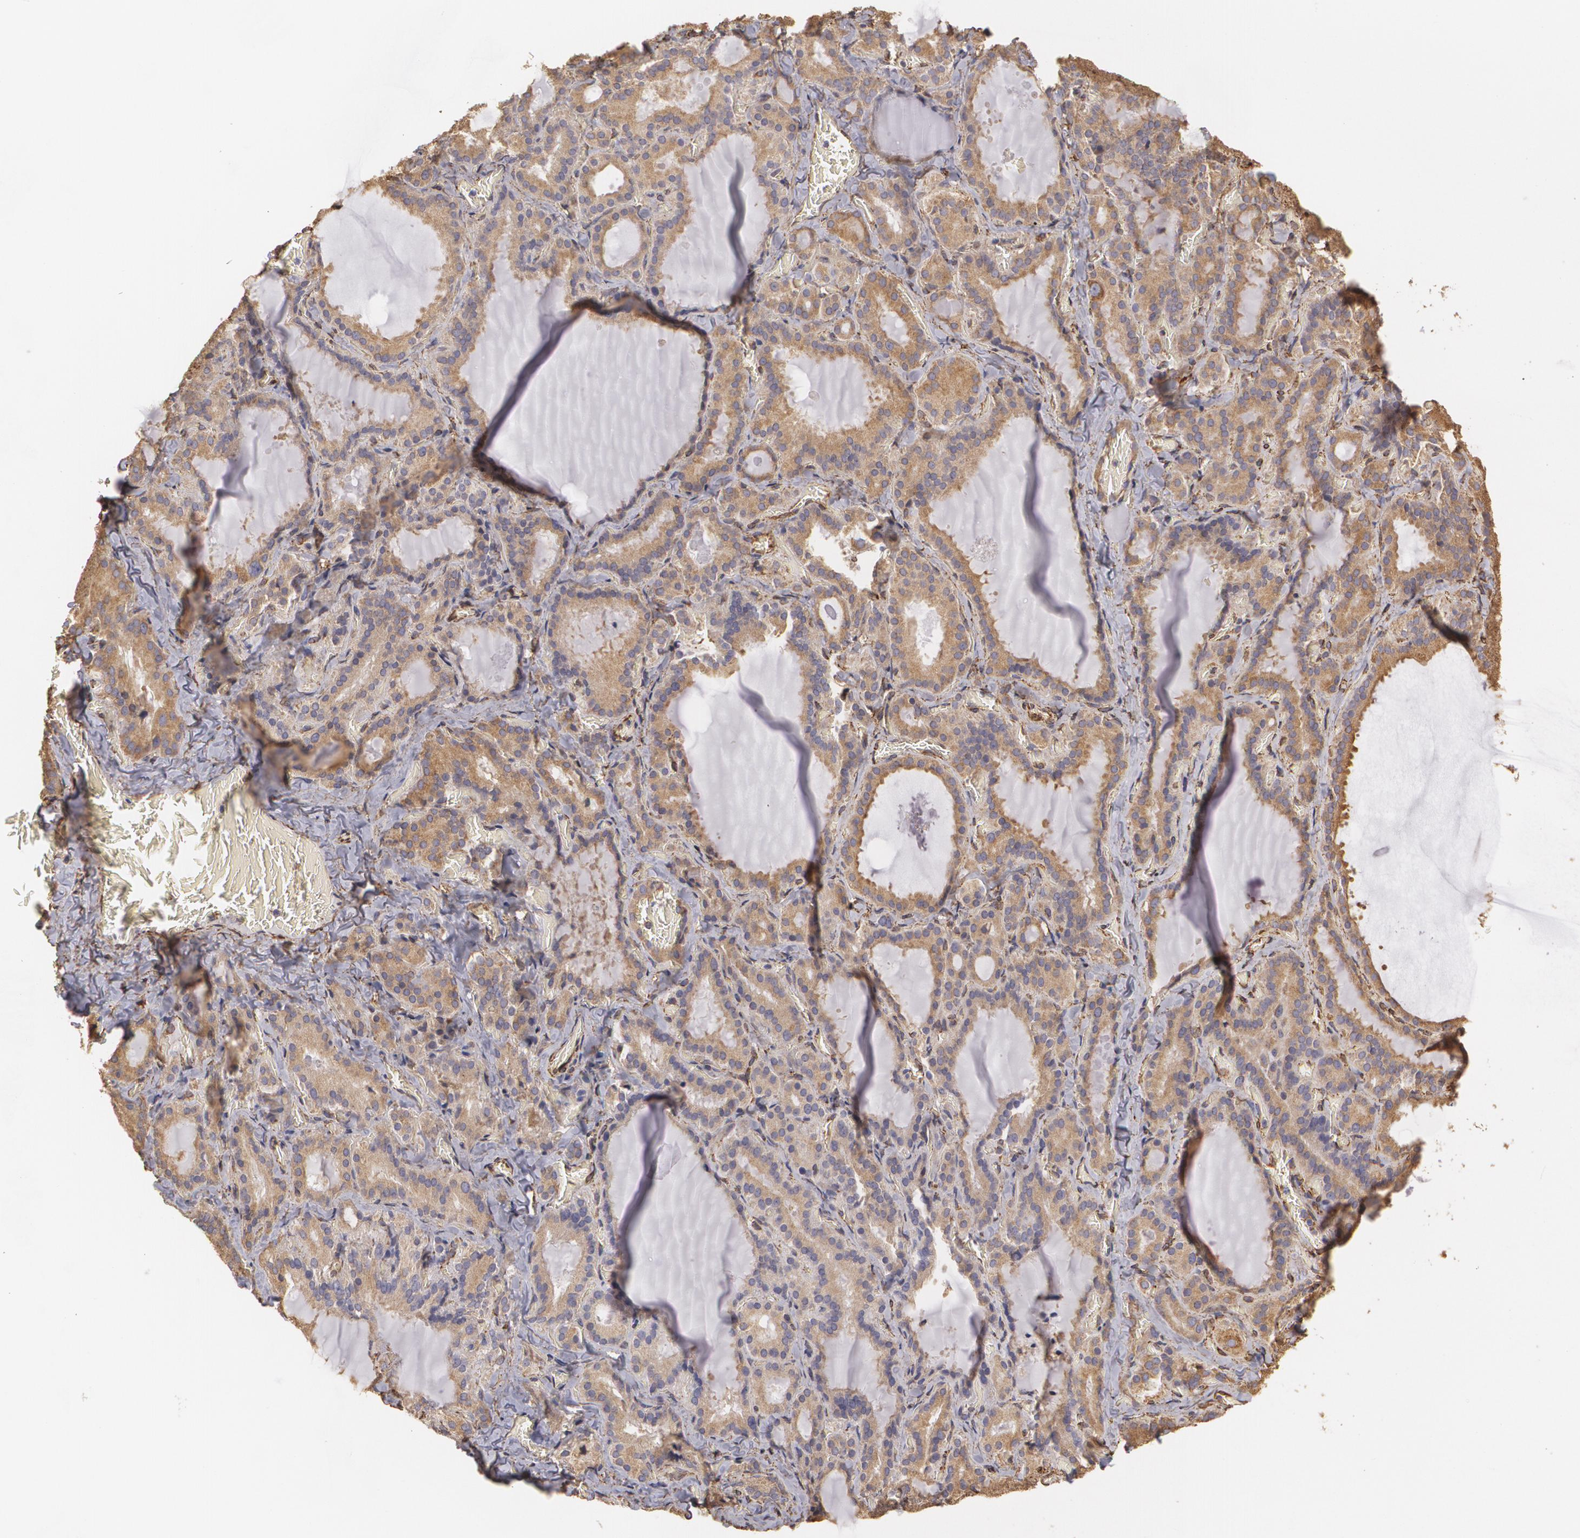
{"staining": {"intensity": "moderate", "quantity": ">75%", "location": "cytoplasmic/membranous"}, "tissue": "thyroid gland", "cell_type": "Glandular cells", "image_type": "normal", "snomed": [{"axis": "morphology", "description": "Normal tissue, NOS"}, {"axis": "topography", "description": "Thyroid gland"}], "caption": "The photomicrograph shows staining of normal thyroid gland, revealing moderate cytoplasmic/membranous protein positivity (brown color) within glandular cells.", "gene": "CYB5R3", "patient": {"sex": "female", "age": 33}}